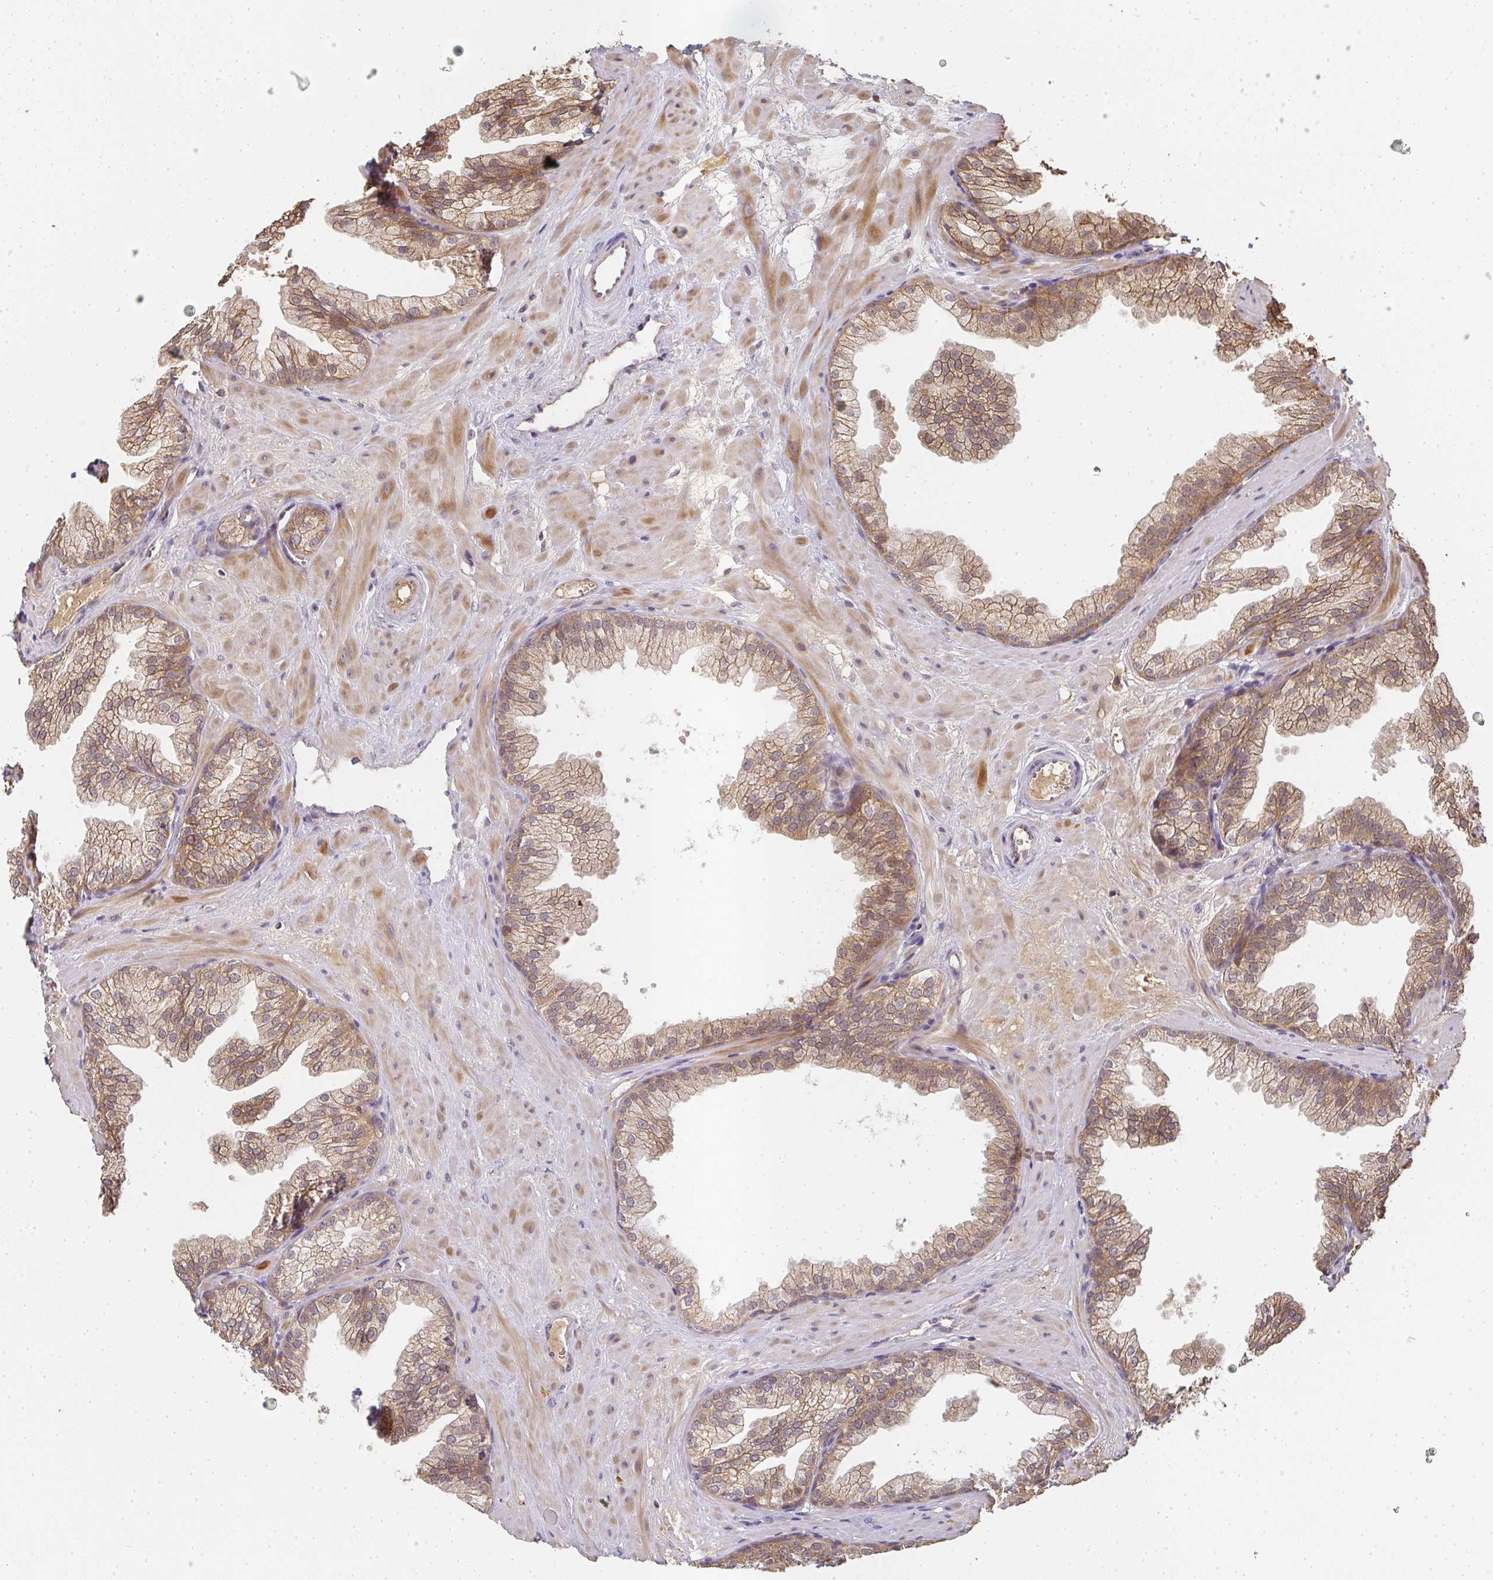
{"staining": {"intensity": "moderate", "quantity": "<25%", "location": "cytoplasmic/membranous"}, "tissue": "prostate", "cell_type": "Glandular cells", "image_type": "normal", "snomed": [{"axis": "morphology", "description": "Normal tissue, NOS"}, {"axis": "topography", "description": "Prostate"}], "caption": "A photomicrograph showing moderate cytoplasmic/membranous positivity in about <25% of glandular cells in unremarkable prostate, as visualized by brown immunohistochemical staining.", "gene": "SLC35B3", "patient": {"sex": "male", "age": 37}}